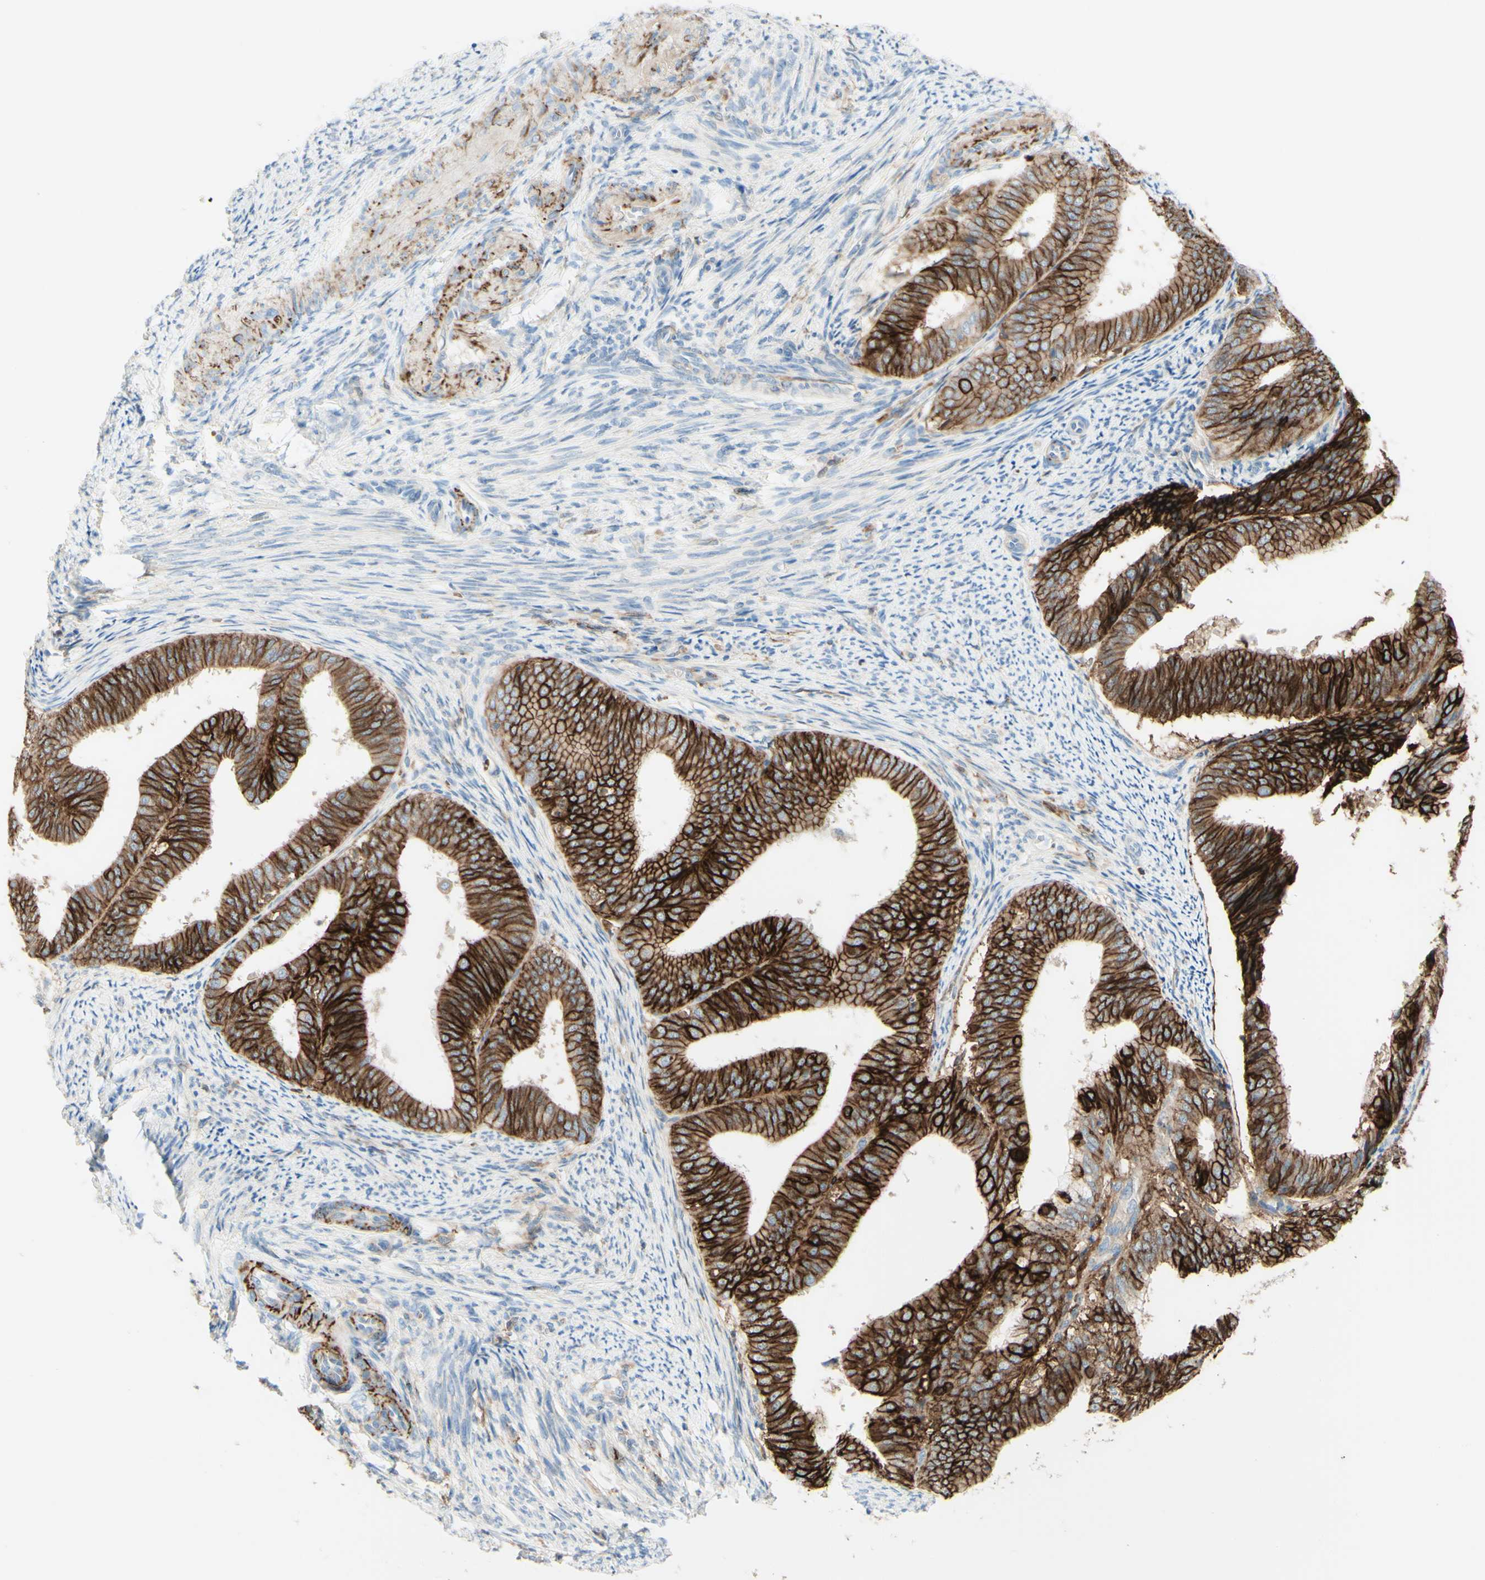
{"staining": {"intensity": "strong", "quantity": ">75%", "location": "cytoplasmic/membranous"}, "tissue": "endometrial cancer", "cell_type": "Tumor cells", "image_type": "cancer", "snomed": [{"axis": "morphology", "description": "Adenocarcinoma, NOS"}, {"axis": "topography", "description": "Endometrium"}], "caption": "Strong cytoplasmic/membranous staining for a protein is present in approximately >75% of tumor cells of adenocarcinoma (endometrial) using IHC.", "gene": "ALCAM", "patient": {"sex": "female", "age": 63}}